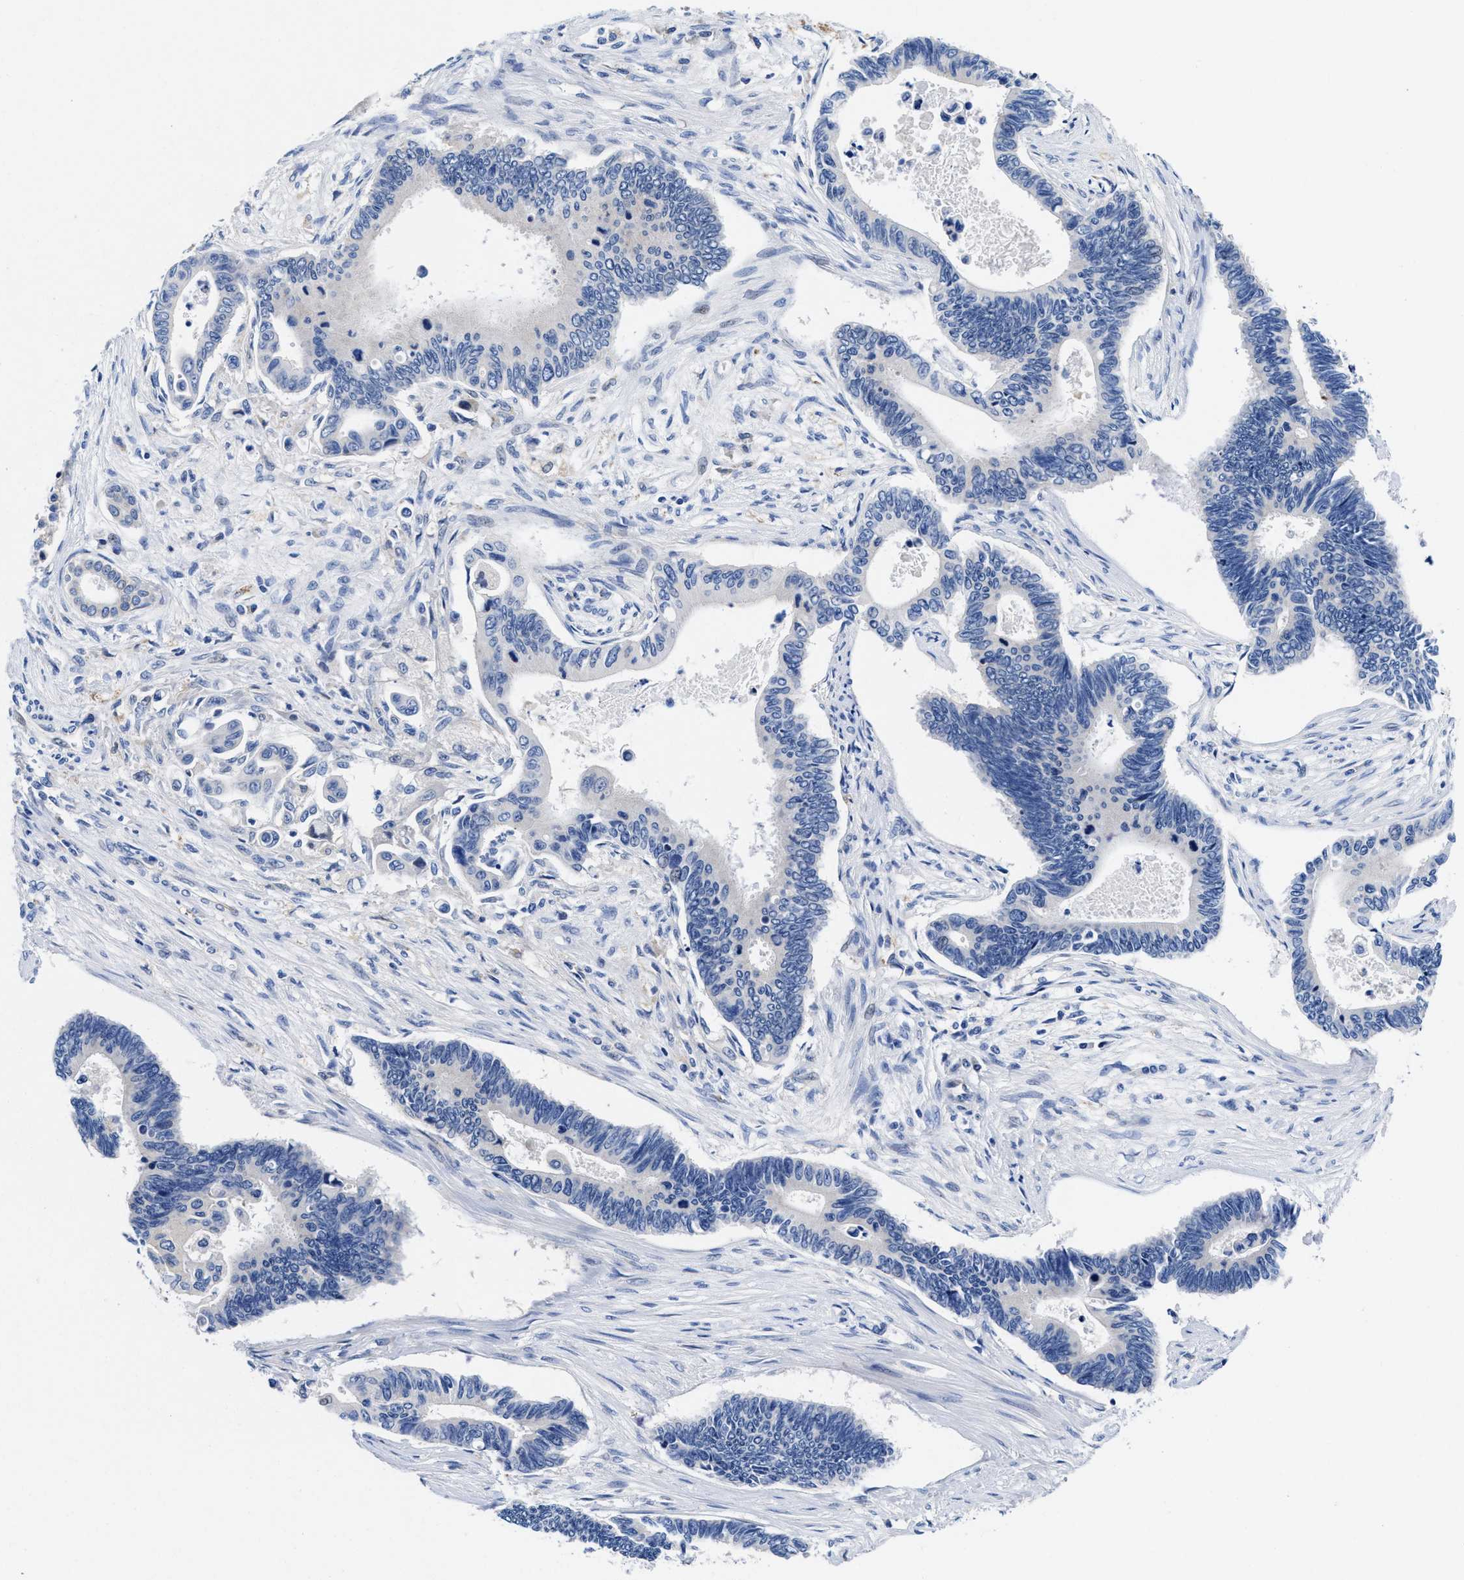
{"staining": {"intensity": "negative", "quantity": "none", "location": "none"}, "tissue": "pancreatic cancer", "cell_type": "Tumor cells", "image_type": "cancer", "snomed": [{"axis": "morphology", "description": "Adenocarcinoma, NOS"}, {"axis": "topography", "description": "Pancreas"}], "caption": "Tumor cells show no significant protein staining in pancreatic cancer.", "gene": "DHRS13", "patient": {"sex": "female", "age": 70}}